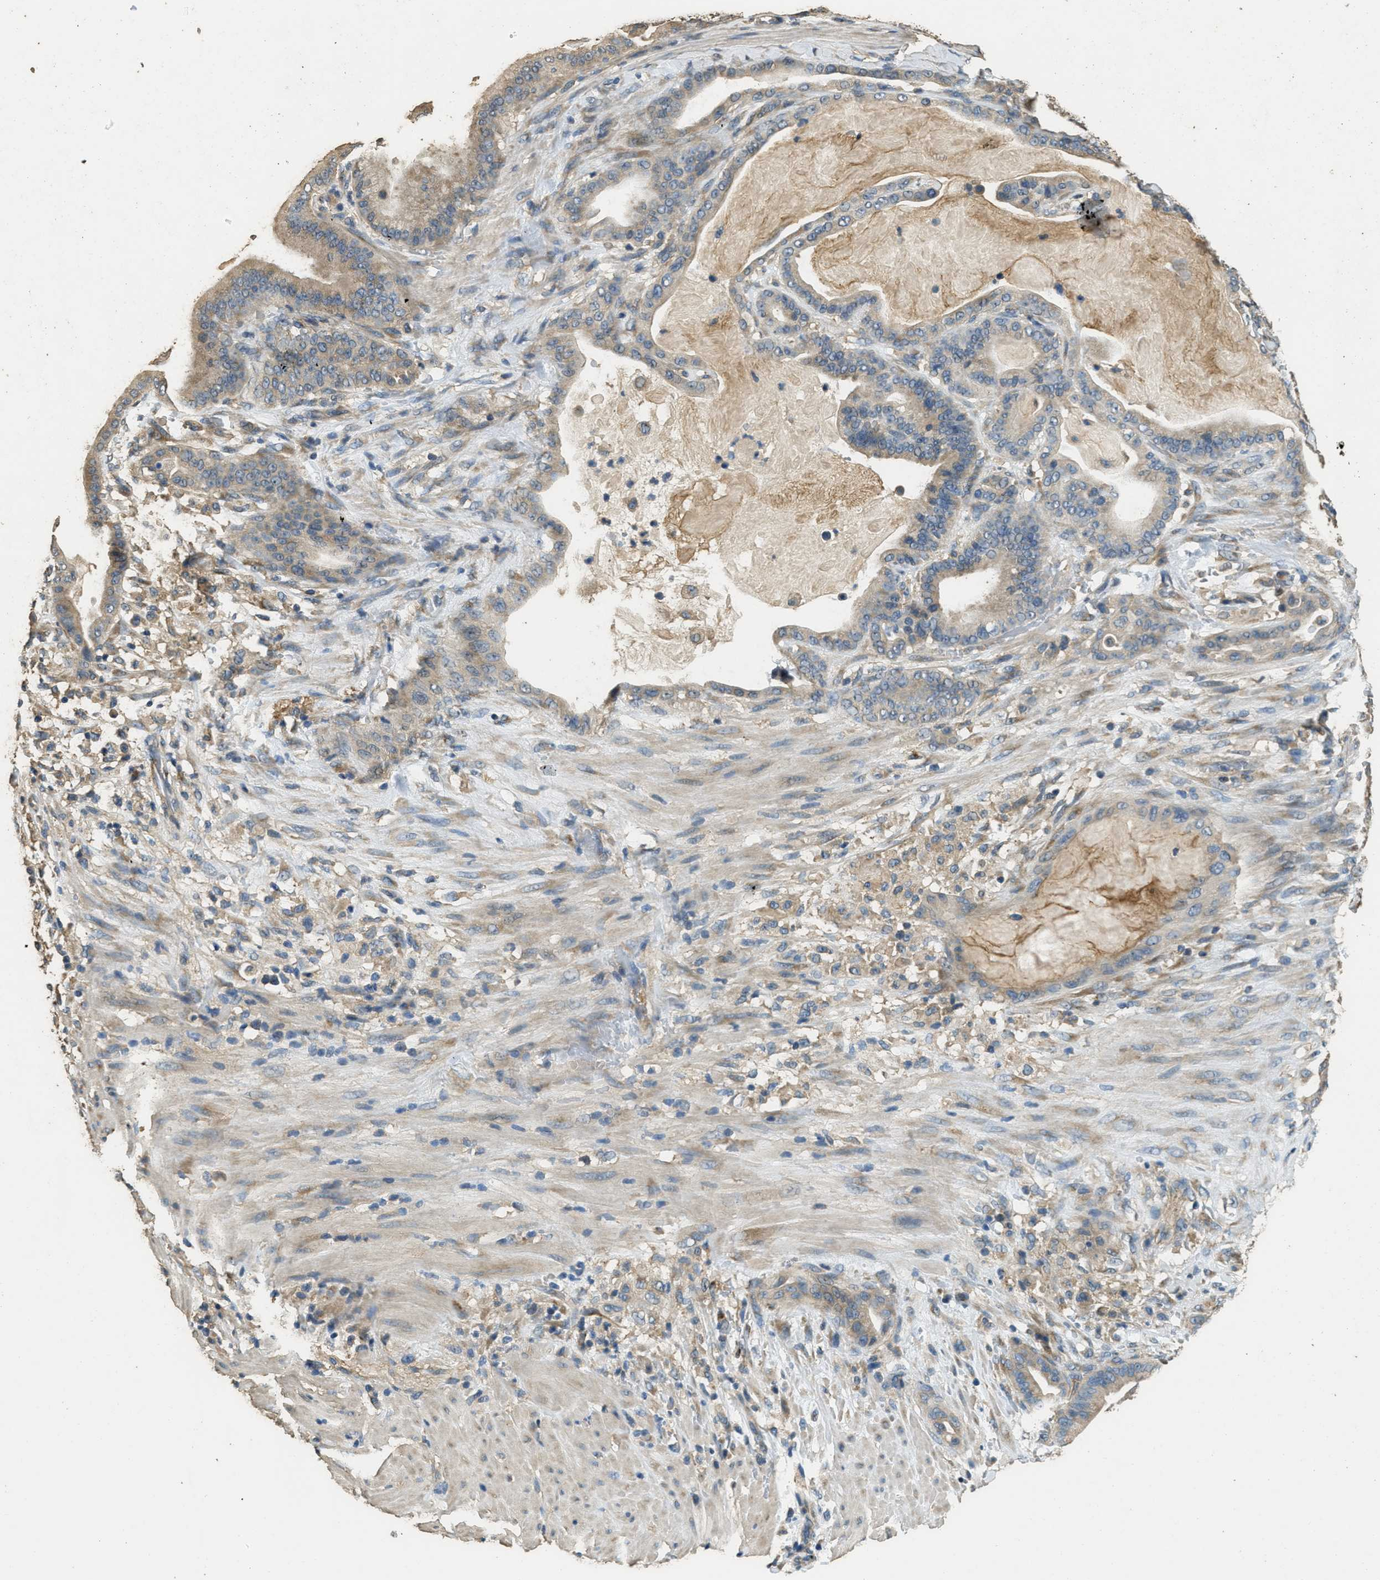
{"staining": {"intensity": "weak", "quantity": ">75%", "location": "cytoplasmic/membranous"}, "tissue": "pancreatic cancer", "cell_type": "Tumor cells", "image_type": "cancer", "snomed": [{"axis": "morphology", "description": "Adenocarcinoma, NOS"}, {"axis": "topography", "description": "Pancreas"}], "caption": "An immunohistochemistry (IHC) image of neoplastic tissue is shown. Protein staining in brown shows weak cytoplasmic/membranous positivity in adenocarcinoma (pancreatic) within tumor cells.", "gene": "RAB6B", "patient": {"sex": "male", "age": 63}}